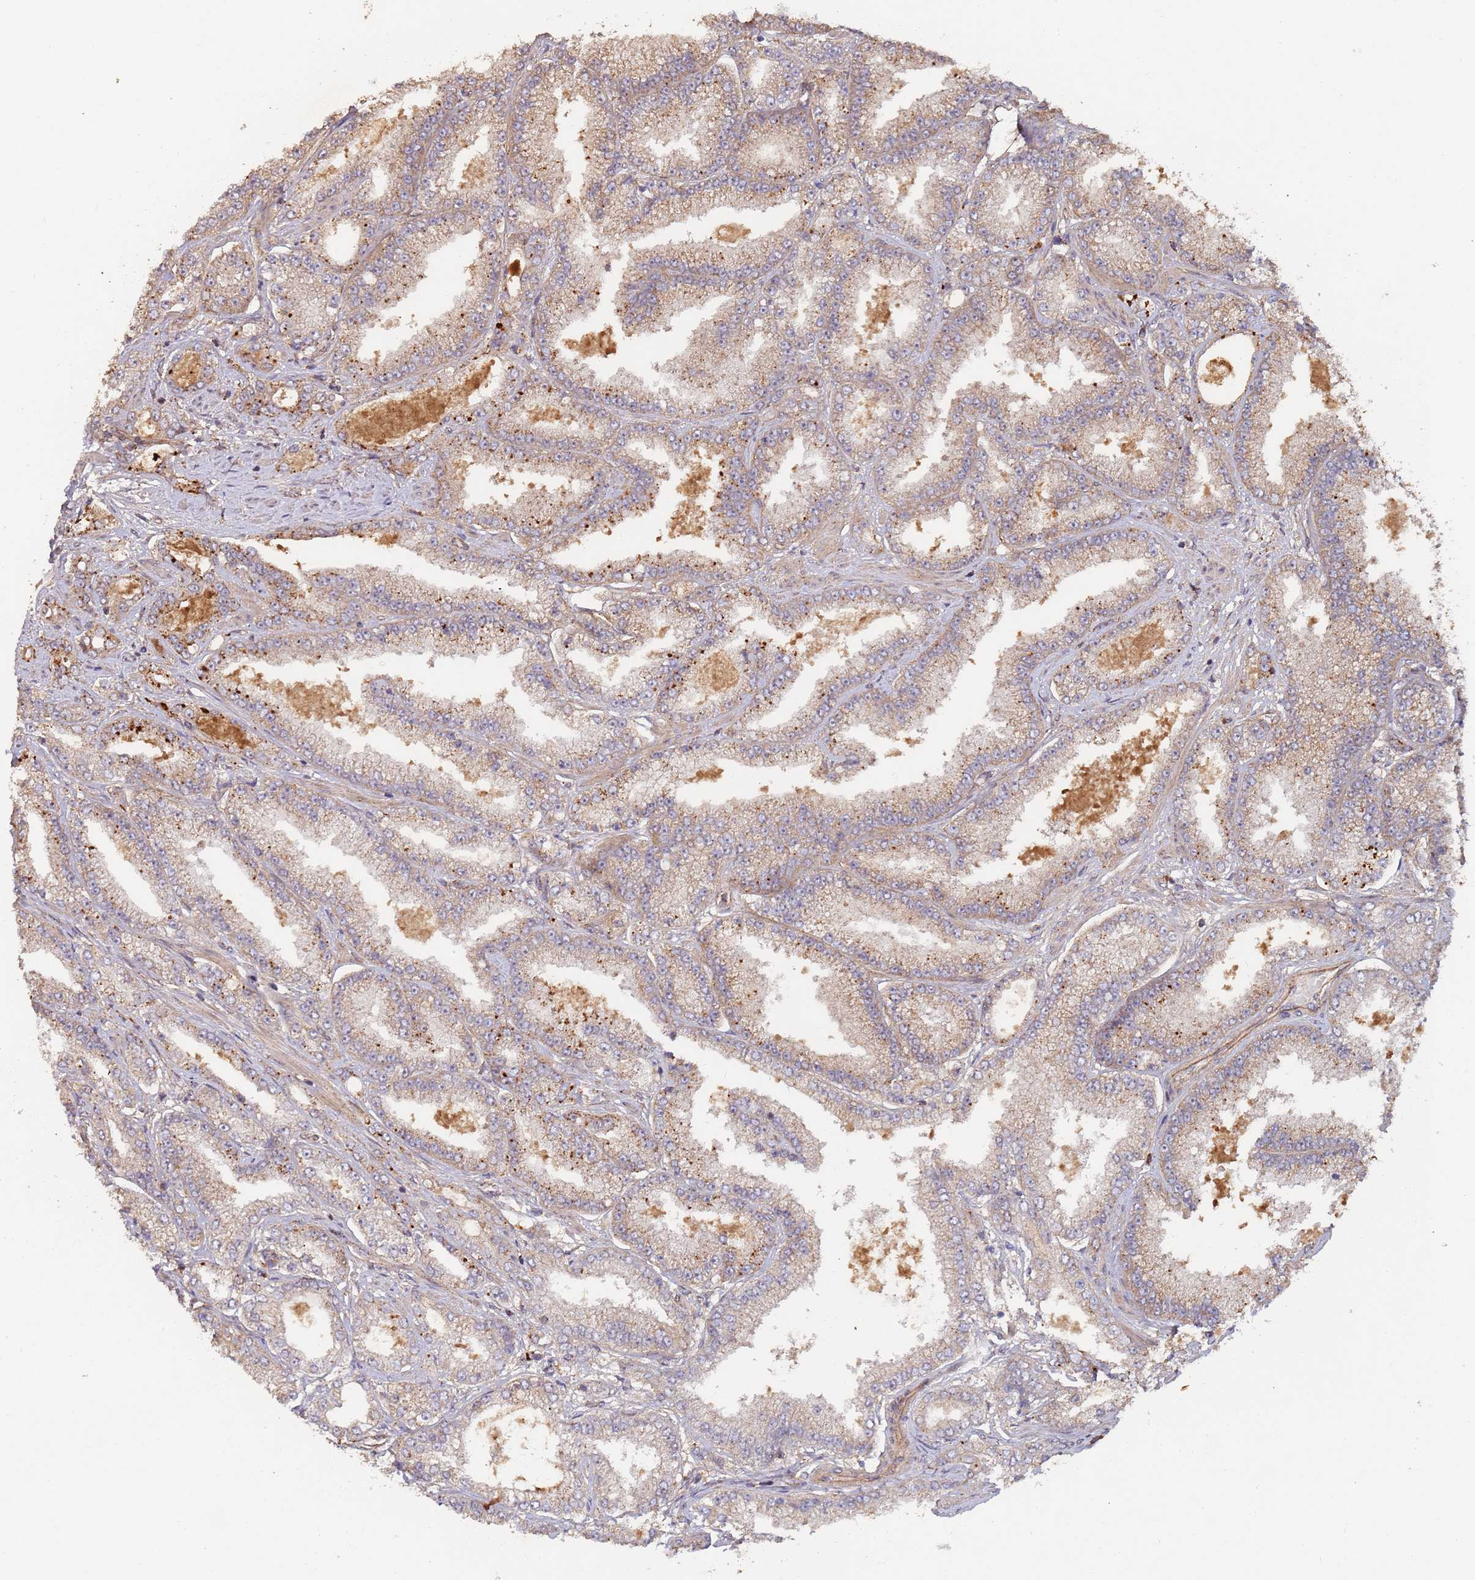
{"staining": {"intensity": "moderate", "quantity": ">75%", "location": "cytoplasmic/membranous"}, "tissue": "prostate cancer", "cell_type": "Tumor cells", "image_type": "cancer", "snomed": [{"axis": "morphology", "description": "Adenocarcinoma, High grade"}, {"axis": "topography", "description": "Prostate"}], "caption": "Prostate high-grade adenocarcinoma stained with DAB (3,3'-diaminobenzidine) immunohistochemistry reveals medium levels of moderate cytoplasmic/membranous expression in about >75% of tumor cells.", "gene": "KANSL1L", "patient": {"sex": "male", "age": 68}}